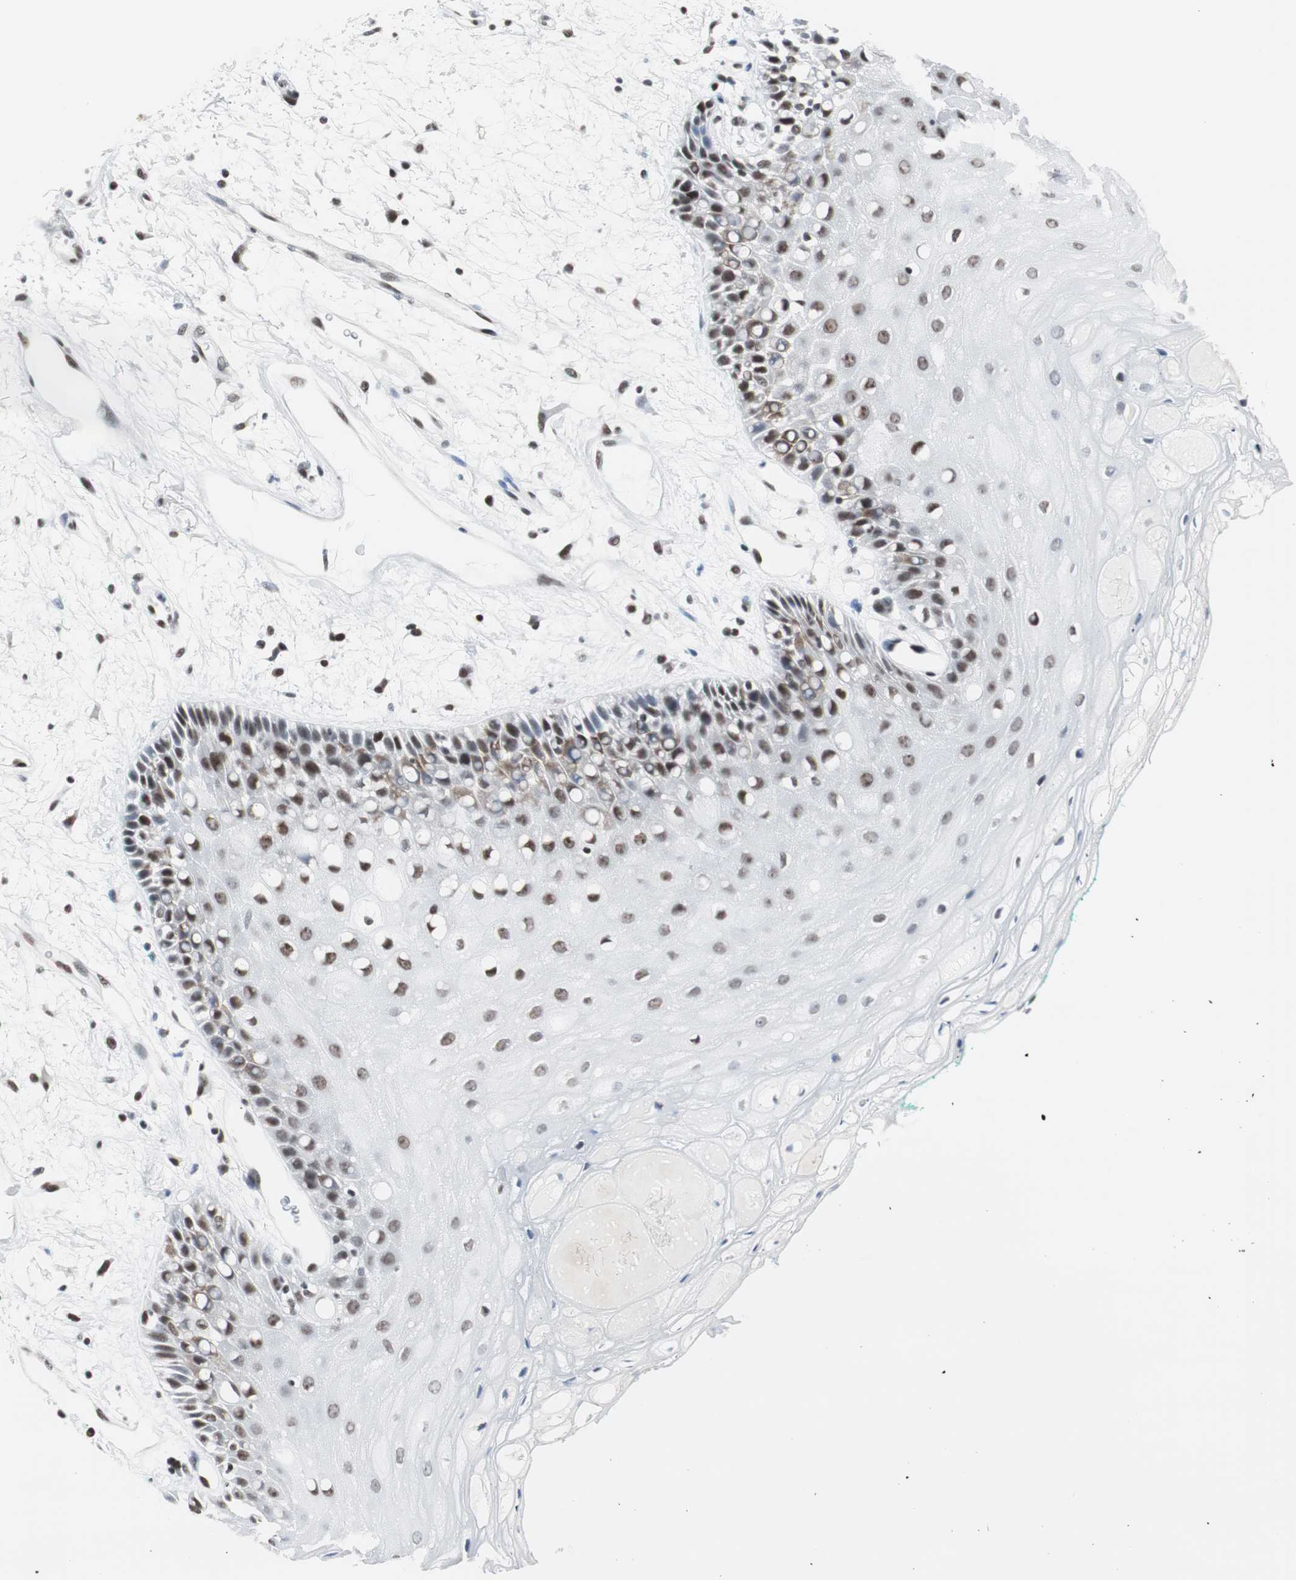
{"staining": {"intensity": "strong", "quantity": ">75%", "location": "nuclear"}, "tissue": "oral mucosa", "cell_type": "Squamous epithelial cells", "image_type": "normal", "snomed": [{"axis": "morphology", "description": "Normal tissue, NOS"}, {"axis": "morphology", "description": "Squamous cell carcinoma, NOS"}, {"axis": "topography", "description": "Skeletal muscle"}, {"axis": "topography", "description": "Oral tissue"}, {"axis": "topography", "description": "Head-Neck"}], "caption": "About >75% of squamous epithelial cells in benign human oral mucosa reveal strong nuclear protein expression as visualized by brown immunohistochemical staining.", "gene": "XRCC1", "patient": {"sex": "female", "age": 84}}